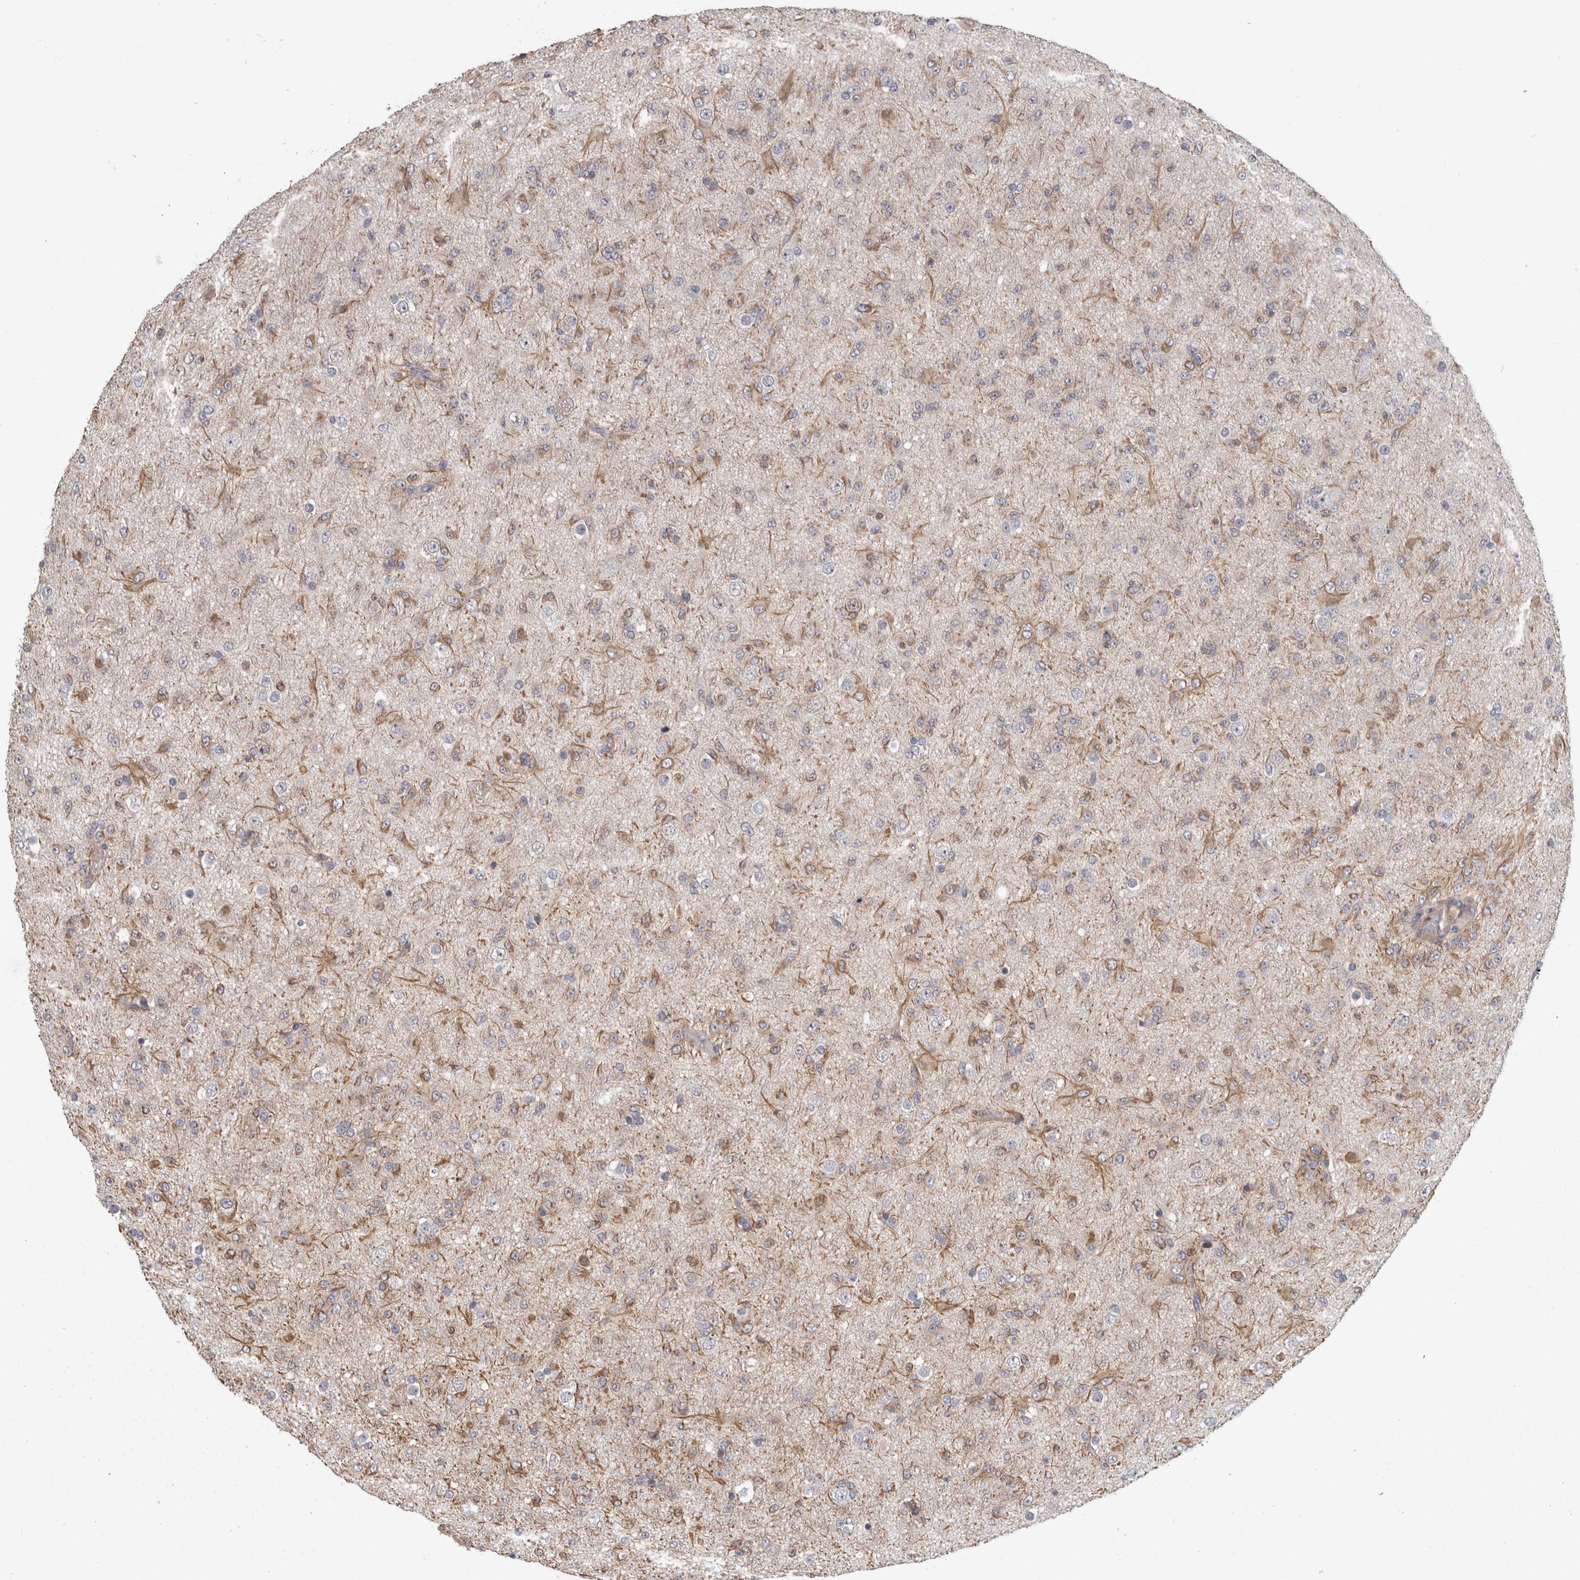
{"staining": {"intensity": "negative", "quantity": "none", "location": "none"}, "tissue": "glioma", "cell_type": "Tumor cells", "image_type": "cancer", "snomed": [{"axis": "morphology", "description": "Glioma, malignant, Low grade"}, {"axis": "topography", "description": "Brain"}], "caption": "This is a photomicrograph of IHC staining of malignant glioma (low-grade), which shows no staining in tumor cells.", "gene": "RMDN1", "patient": {"sex": "male", "age": 65}}